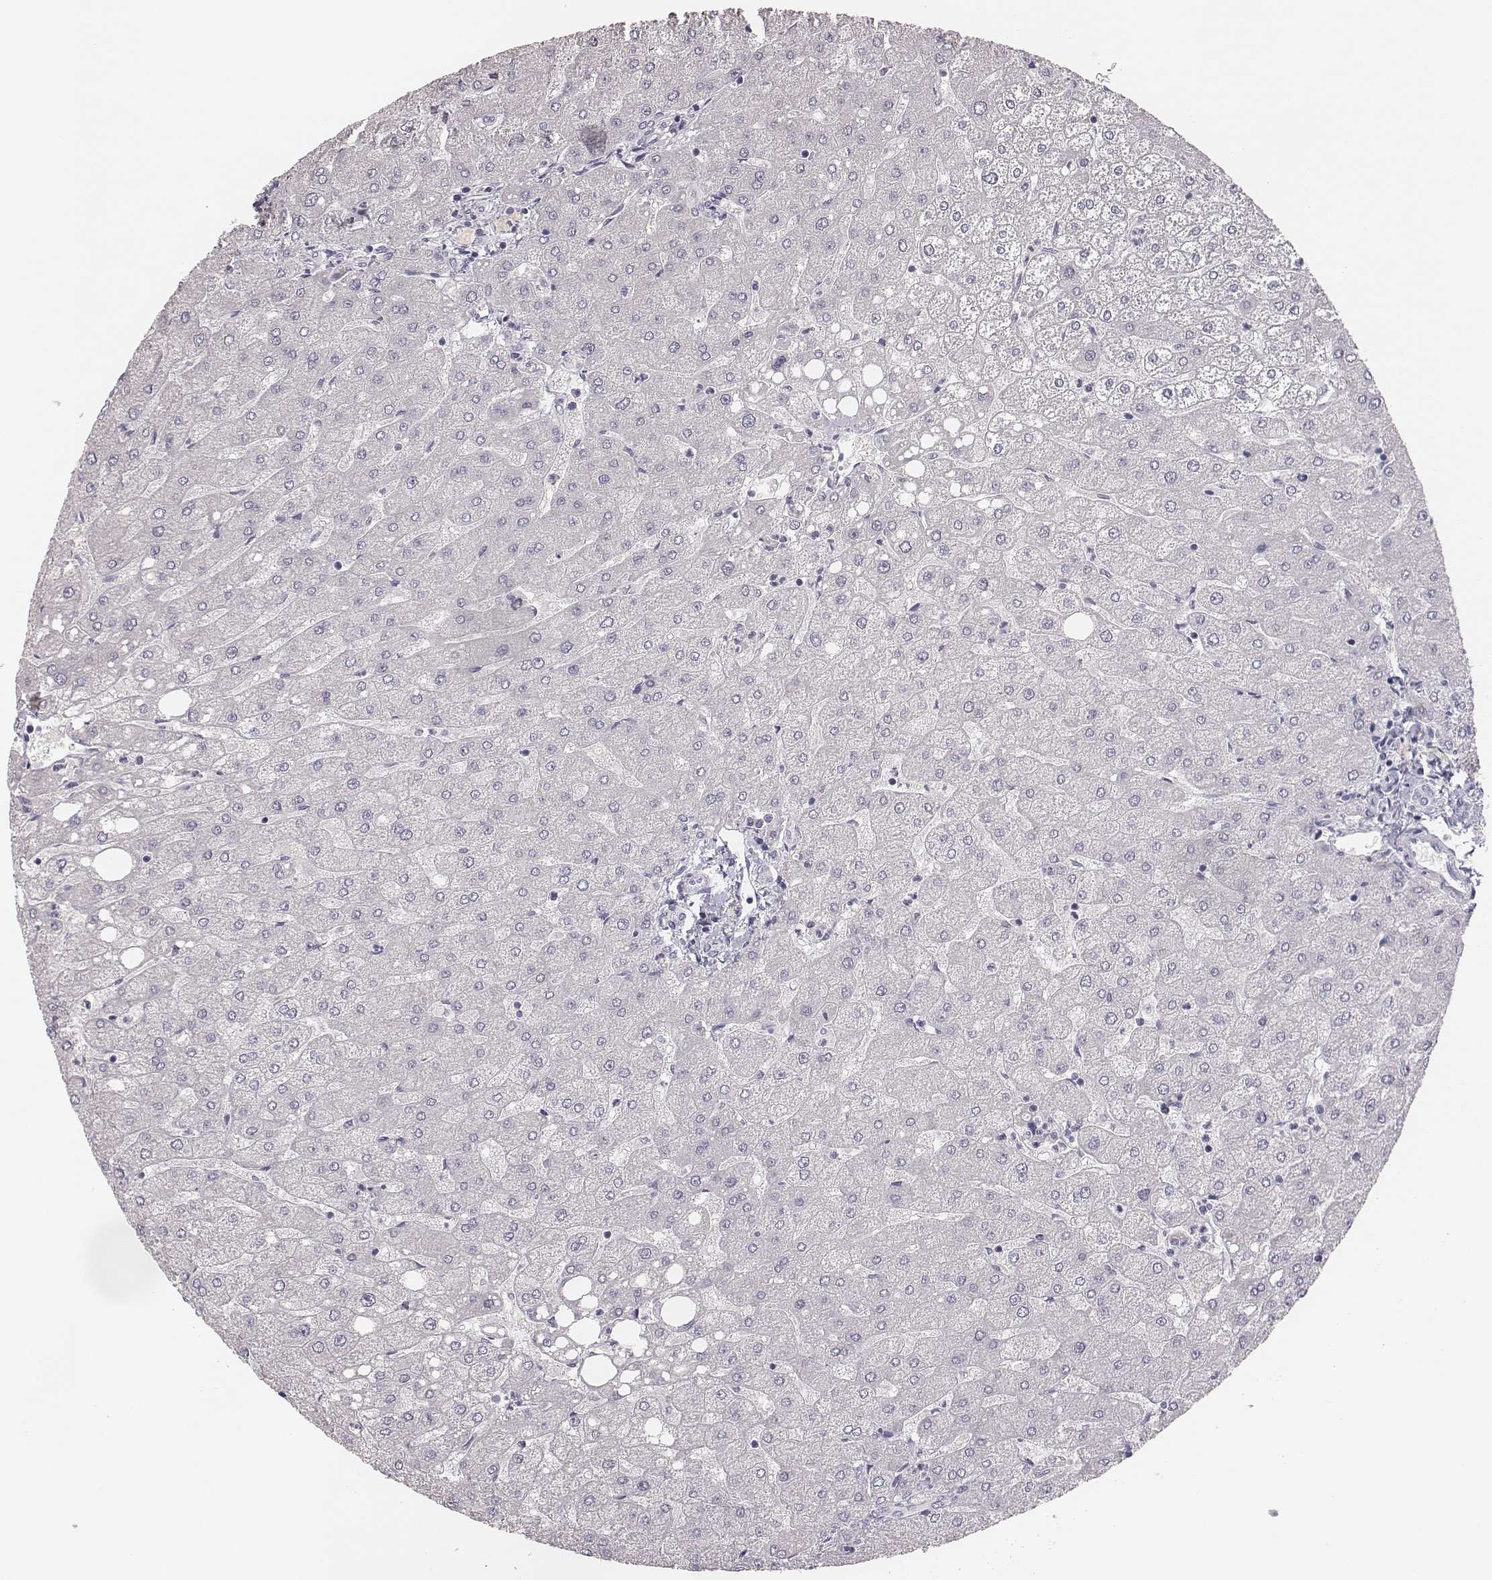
{"staining": {"intensity": "negative", "quantity": "none", "location": "none"}, "tissue": "liver", "cell_type": "Cholangiocytes", "image_type": "normal", "snomed": [{"axis": "morphology", "description": "Normal tissue, NOS"}, {"axis": "topography", "description": "Liver"}], "caption": "This is a micrograph of IHC staining of unremarkable liver, which shows no positivity in cholangiocytes.", "gene": "MYH6", "patient": {"sex": "male", "age": 67}}